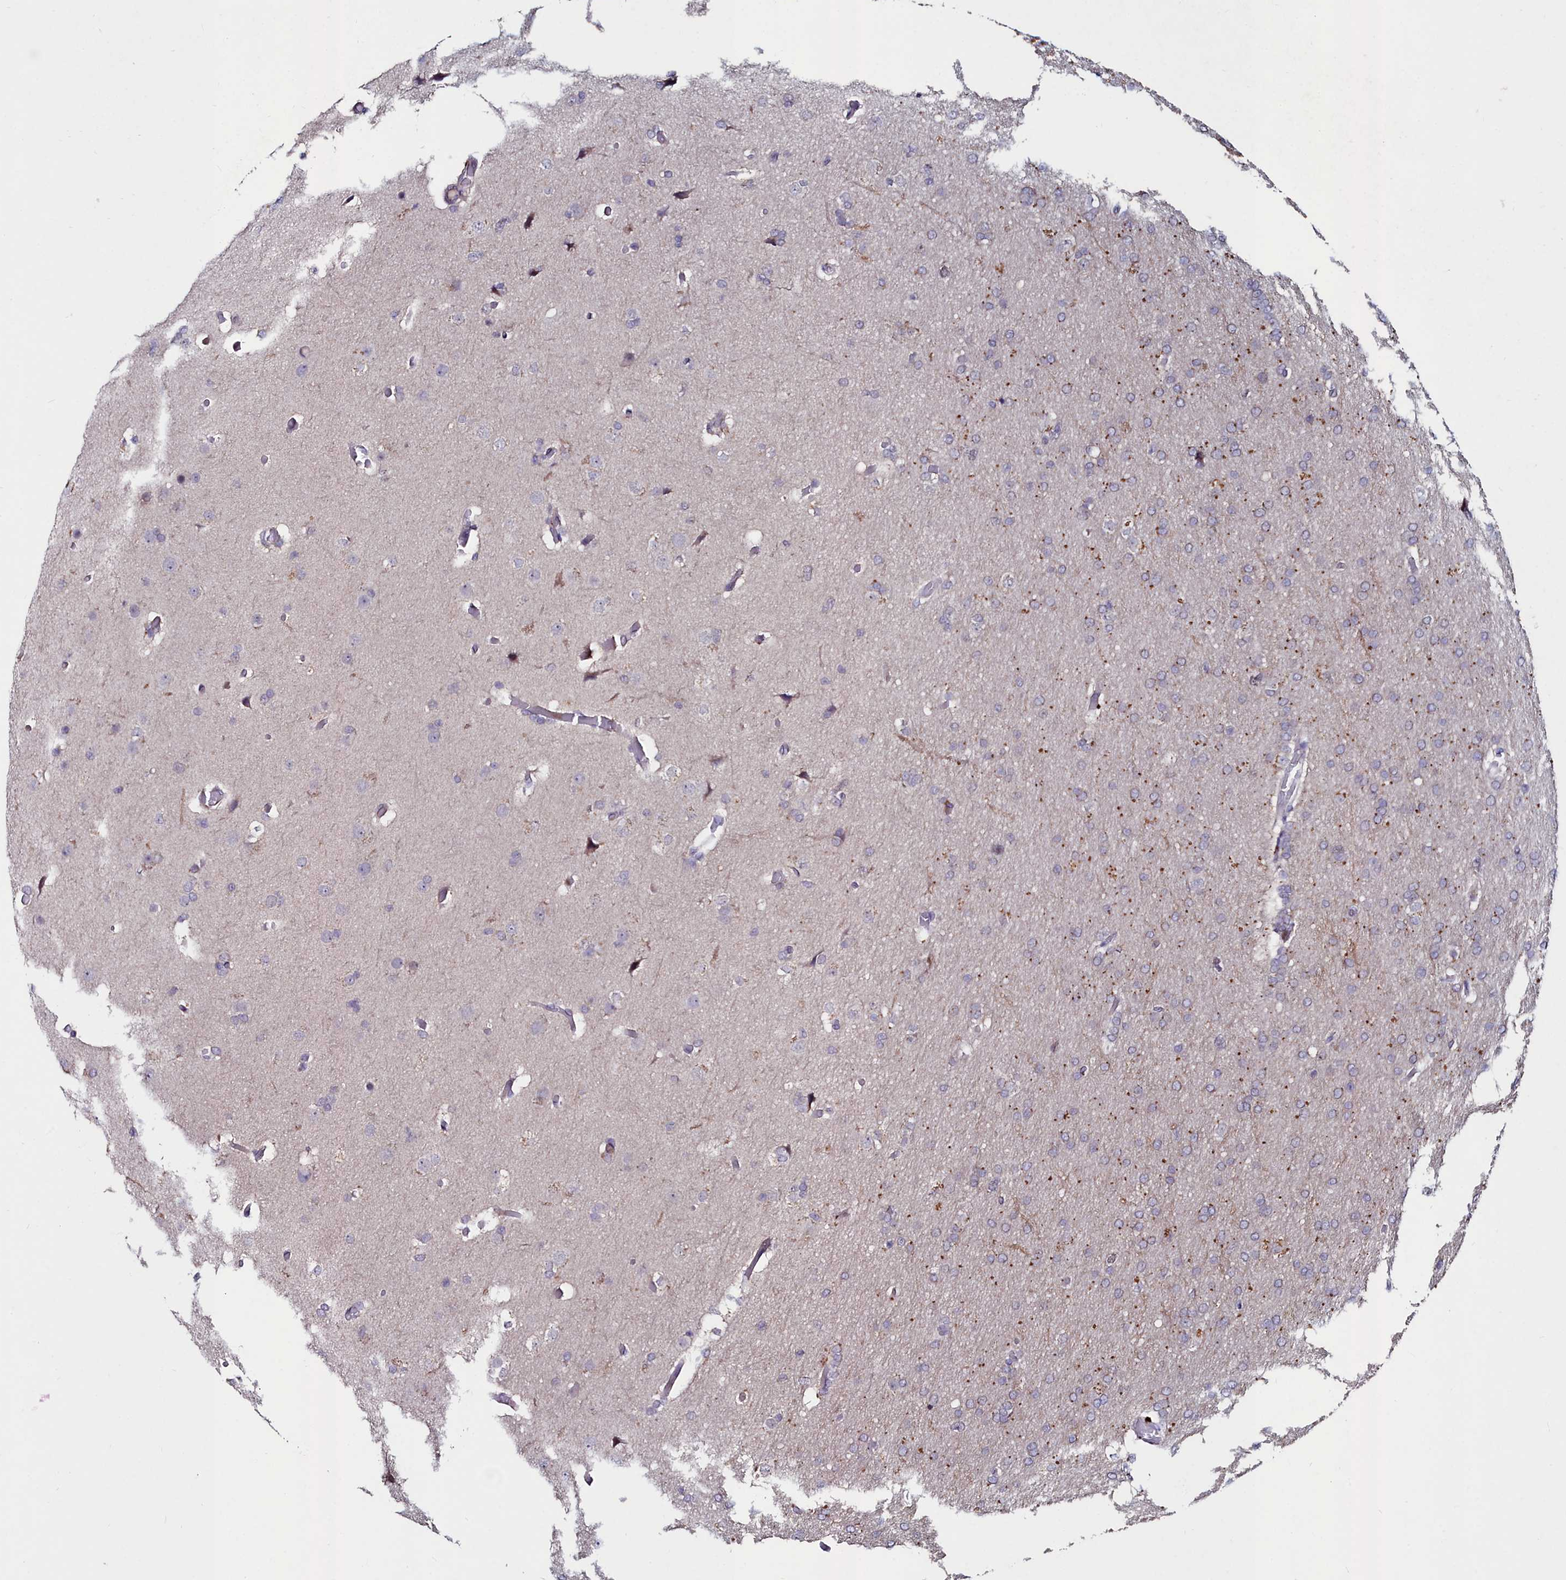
{"staining": {"intensity": "moderate", "quantity": "<25%", "location": "cytoplasmic/membranous"}, "tissue": "glioma", "cell_type": "Tumor cells", "image_type": "cancer", "snomed": [{"axis": "morphology", "description": "Glioma, malignant, High grade"}, {"axis": "topography", "description": "Cerebral cortex"}], "caption": "About <25% of tumor cells in glioma display moderate cytoplasmic/membranous protein expression as visualized by brown immunohistochemical staining.", "gene": "AMBRA1", "patient": {"sex": "female", "age": 36}}